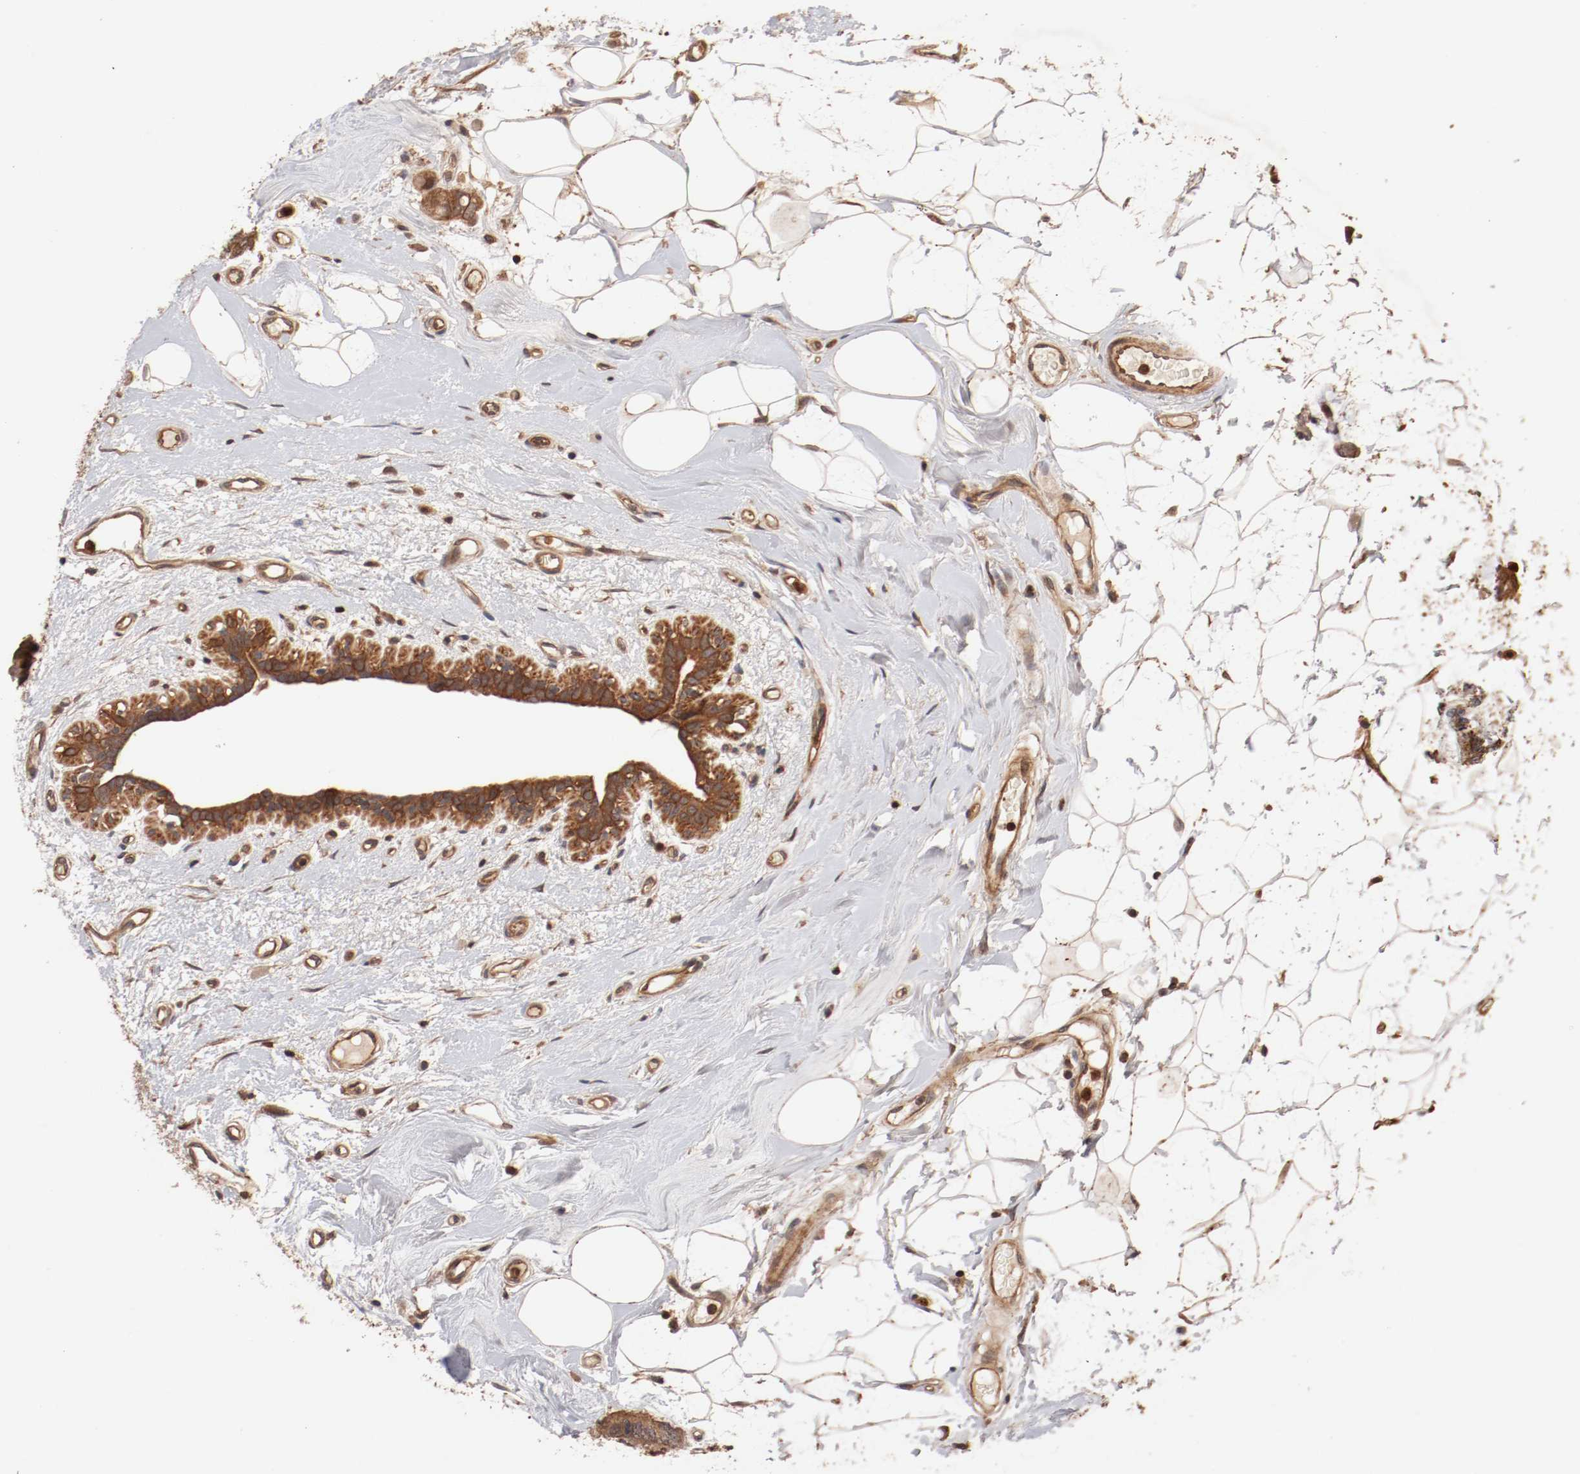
{"staining": {"intensity": "moderate", "quantity": ">75%", "location": "cytoplasmic/membranous"}, "tissue": "breast cancer", "cell_type": "Tumor cells", "image_type": "cancer", "snomed": [{"axis": "morphology", "description": "Duct carcinoma"}, {"axis": "topography", "description": "Breast"}], "caption": "Immunohistochemistry (DAB (3,3'-diaminobenzidine)) staining of human intraductal carcinoma (breast) exhibits moderate cytoplasmic/membranous protein staining in about >75% of tumor cells.", "gene": "GUF1", "patient": {"sex": "female", "age": 40}}